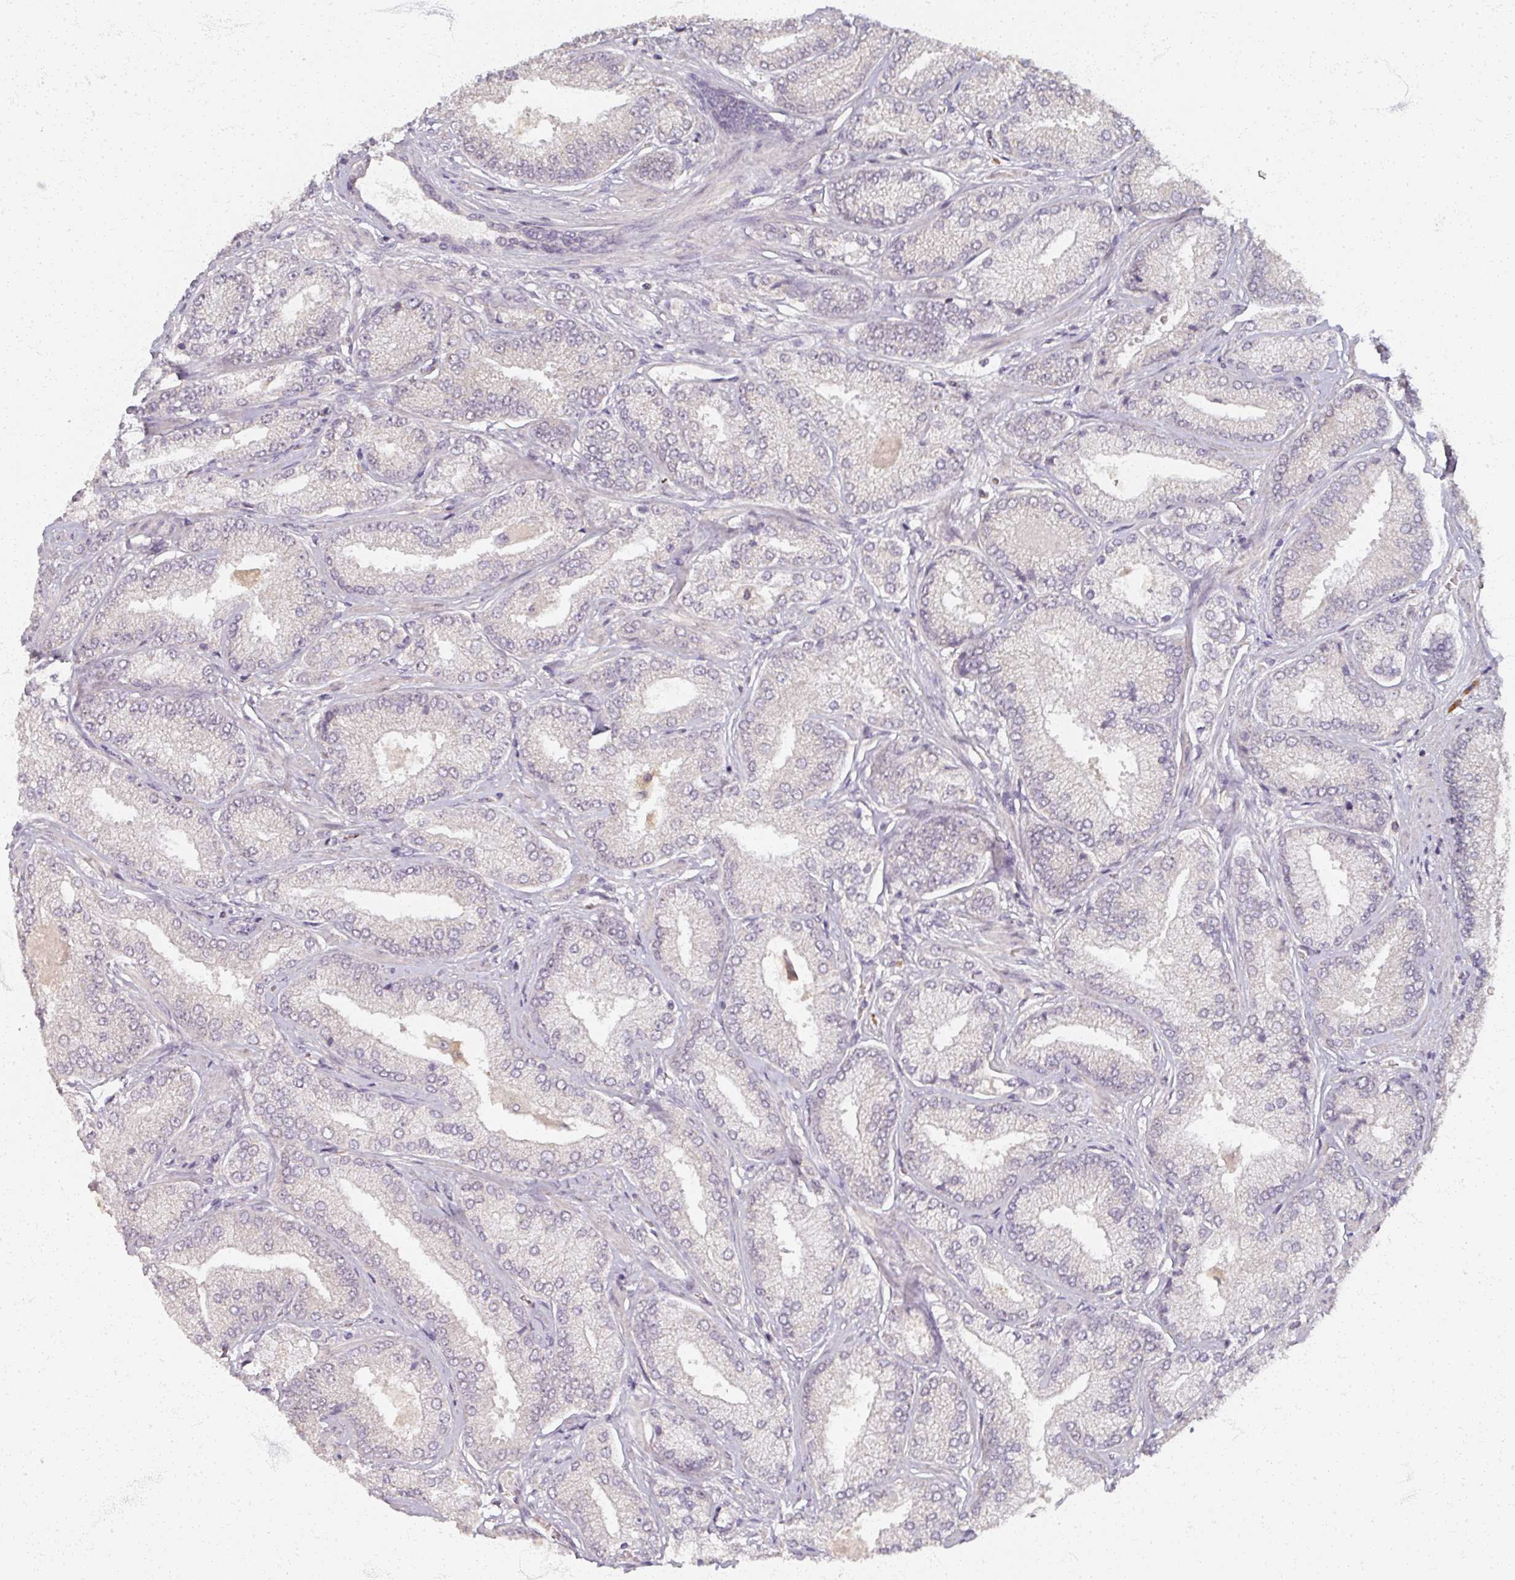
{"staining": {"intensity": "negative", "quantity": "none", "location": "none"}, "tissue": "prostate cancer", "cell_type": "Tumor cells", "image_type": "cancer", "snomed": [{"axis": "morphology", "description": "Adenocarcinoma, High grade"}, {"axis": "topography", "description": "Prostate"}], "caption": "Micrograph shows no significant protein expression in tumor cells of prostate high-grade adenocarcinoma. (Stains: DAB IHC with hematoxylin counter stain, Microscopy: brightfield microscopy at high magnification).", "gene": "SOX11", "patient": {"sex": "male", "age": 68}}